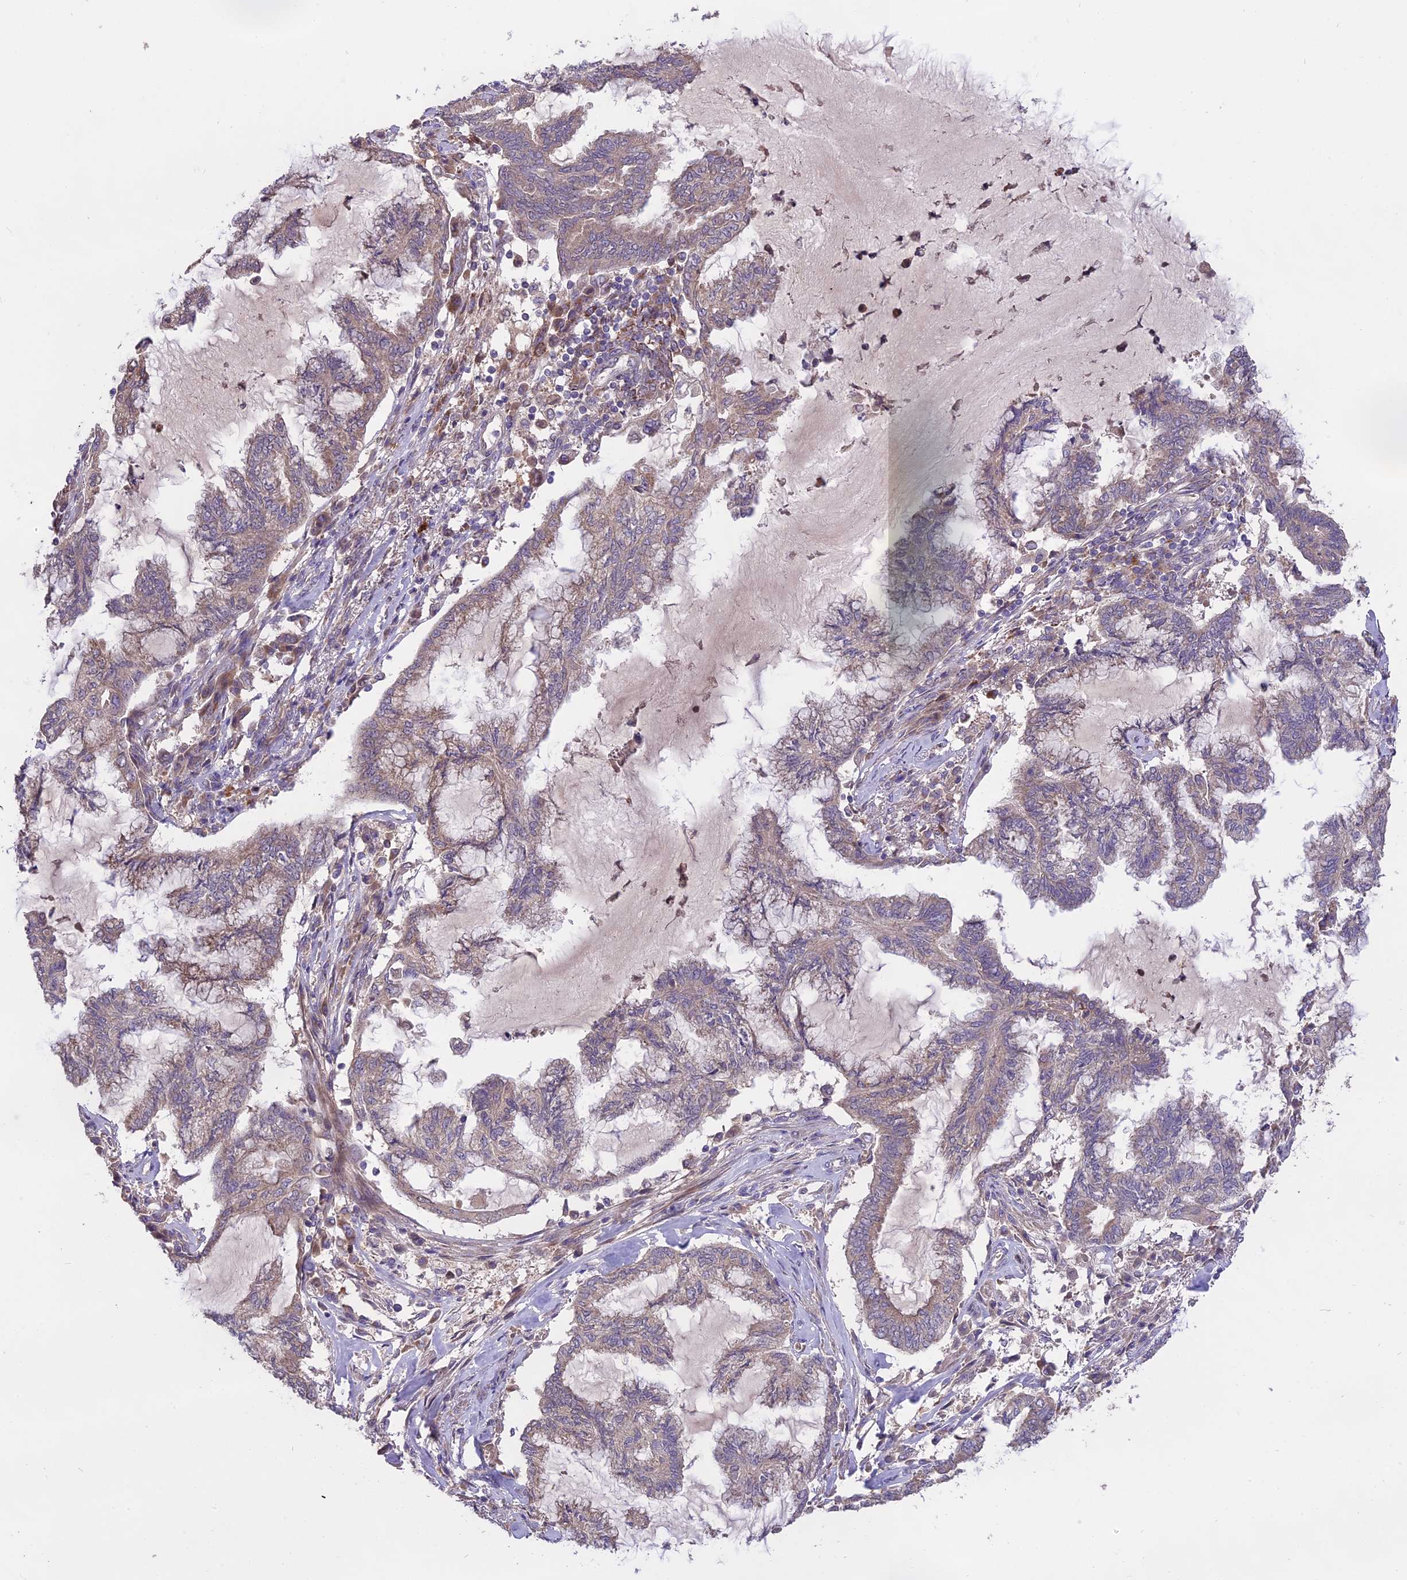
{"staining": {"intensity": "weak", "quantity": "<25%", "location": "cytoplasmic/membranous"}, "tissue": "endometrial cancer", "cell_type": "Tumor cells", "image_type": "cancer", "snomed": [{"axis": "morphology", "description": "Adenocarcinoma, NOS"}, {"axis": "topography", "description": "Endometrium"}], "caption": "Tumor cells show no significant protein expression in endometrial cancer.", "gene": "MEMO1", "patient": {"sex": "female", "age": 86}}